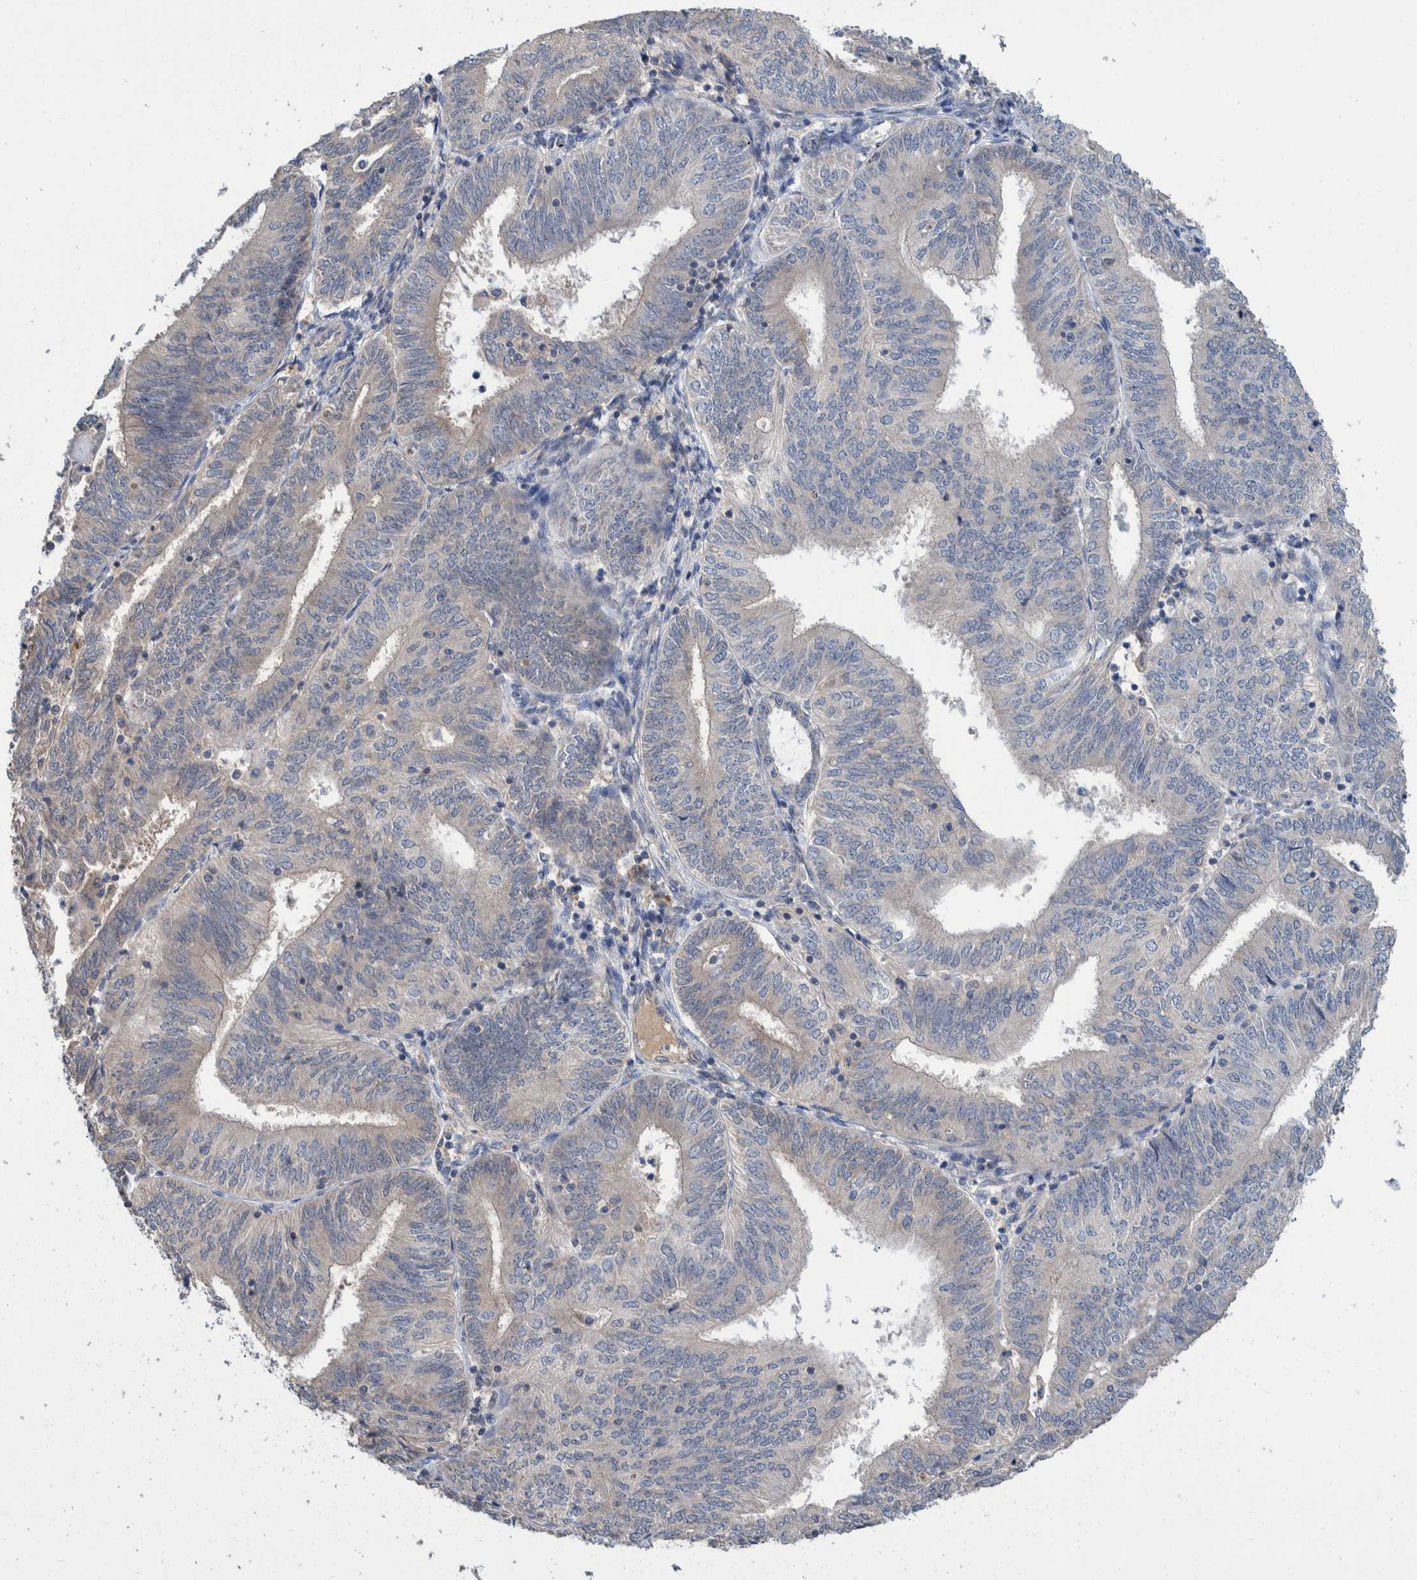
{"staining": {"intensity": "weak", "quantity": "<25%", "location": "cytoplasmic/membranous"}, "tissue": "endometrial cancer", "cell_type": "Tumor cells", "image_type": "cancer", "snomed": [{"axis": "morphology", "description": "Adenocarcinoma, NOS"}, {"axis": "topography", "description": "Endometrium"}], "caption": "Immunohistochemistry (IHC) photomicrograph of human endometrial adenocarcinoma stained for a protein (brown), which reveals no expression in tumor cells. (DAB (3,3'-diaminobenzidine) immunohistochemistry (IHC) with hematoxylin counter stain).", "gene": "PLPBP", "patient": {"sex": "female", "age": 58}}